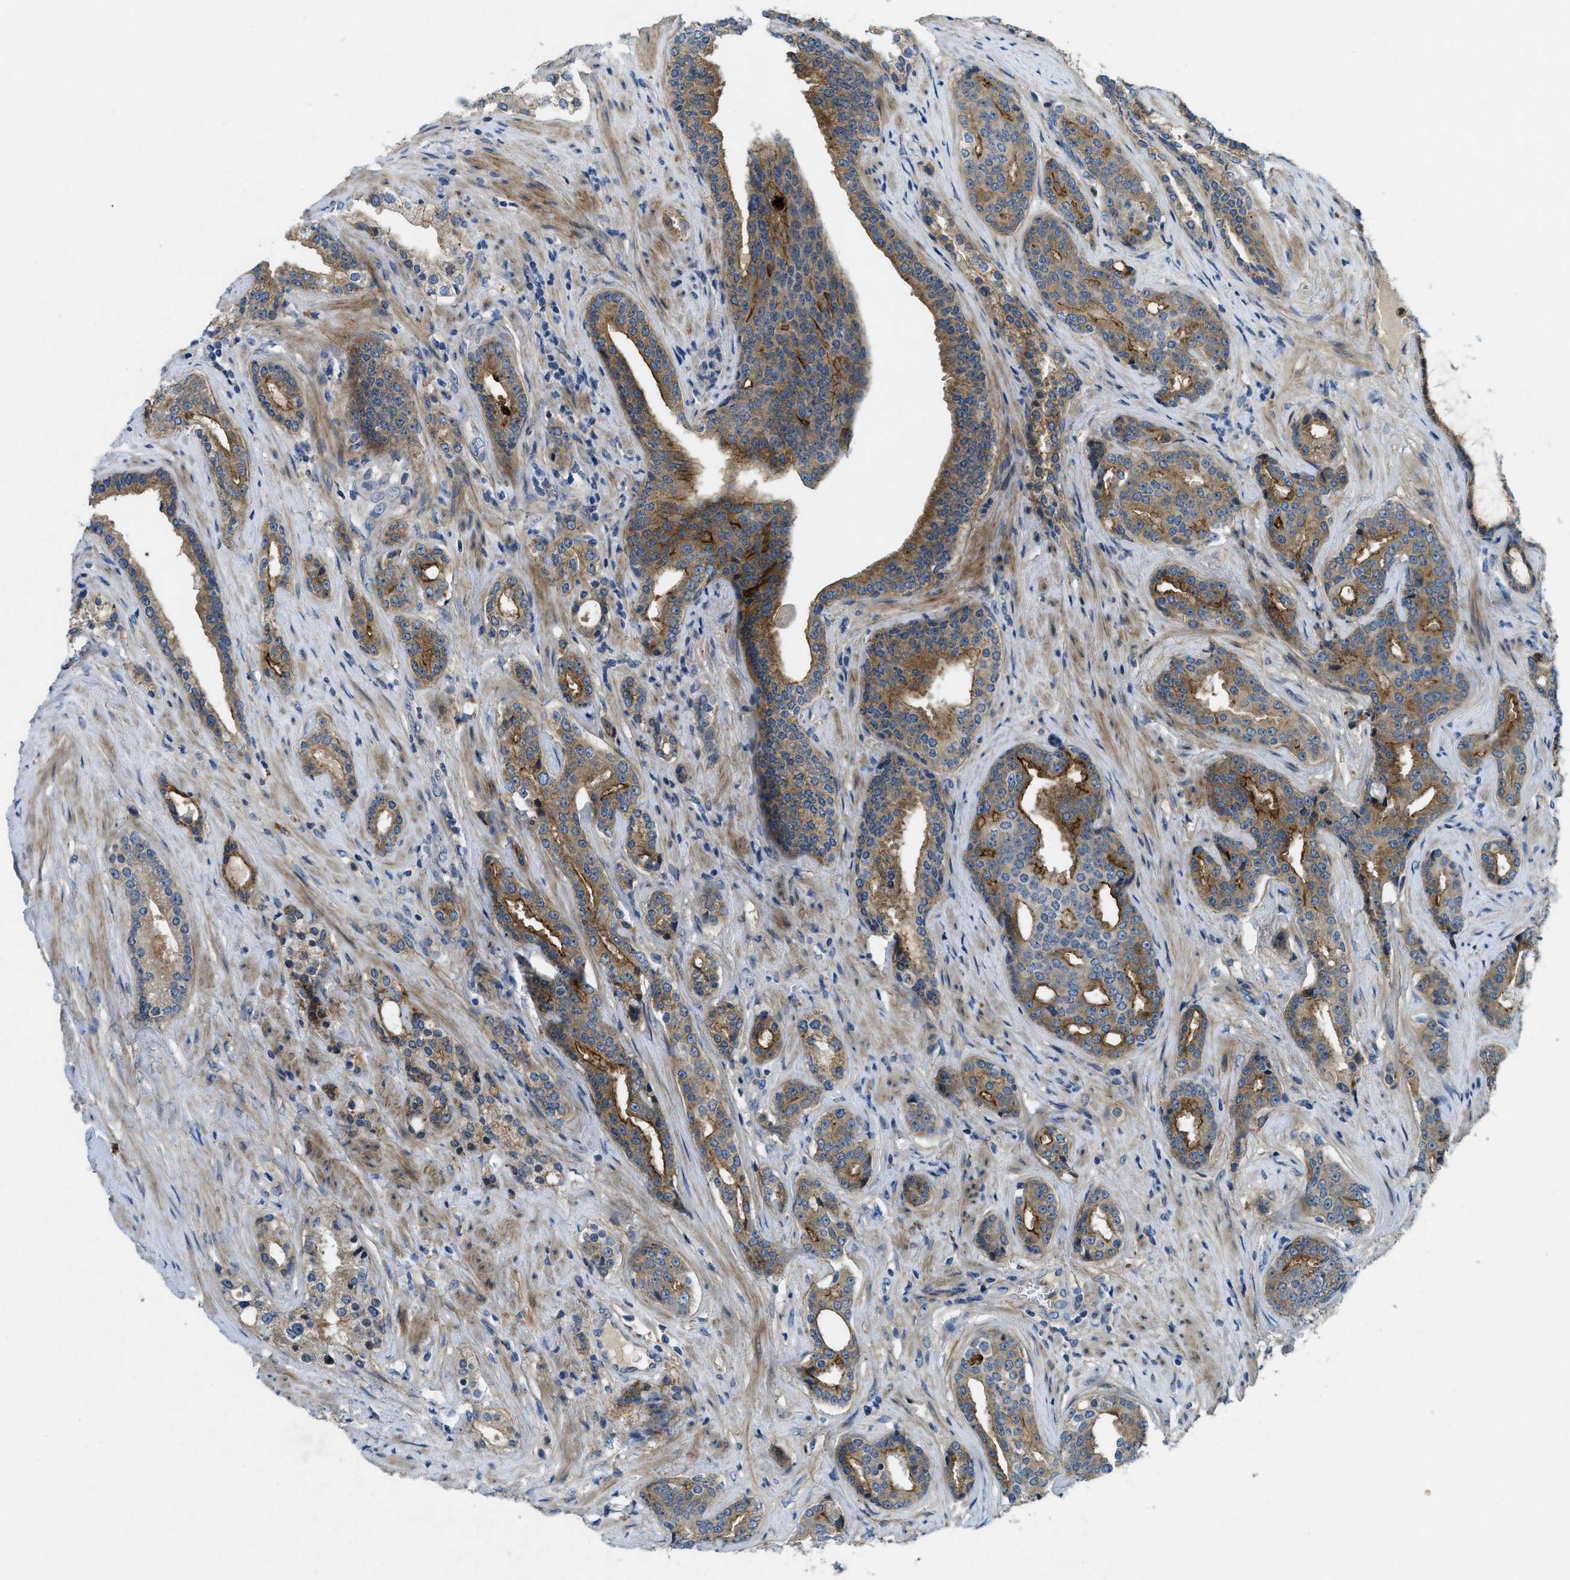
{"staining": {"intensity": "moderate", "quantity": ">75%", "location": "cytoplasmic/membranous"}, "tissue": "prostate cancer", "cell_type": "Tumor cells", "image_type": "cancer", "snomed": [{"axis": "morphology", "description": "Adenocarcinoma, High grade"}, {"axis": "topography", "description": "Prostate"}], "caption": "This image demonstrates immunohistochemistry (IHC) staining of prostate adenocarcinoma (high-grade), with medium moderate cytoplasmic/membranous positivity in approximately >75% of tumor cells.", "gene": "SNX14", "patient": {"sex": "male", "age": 71}}